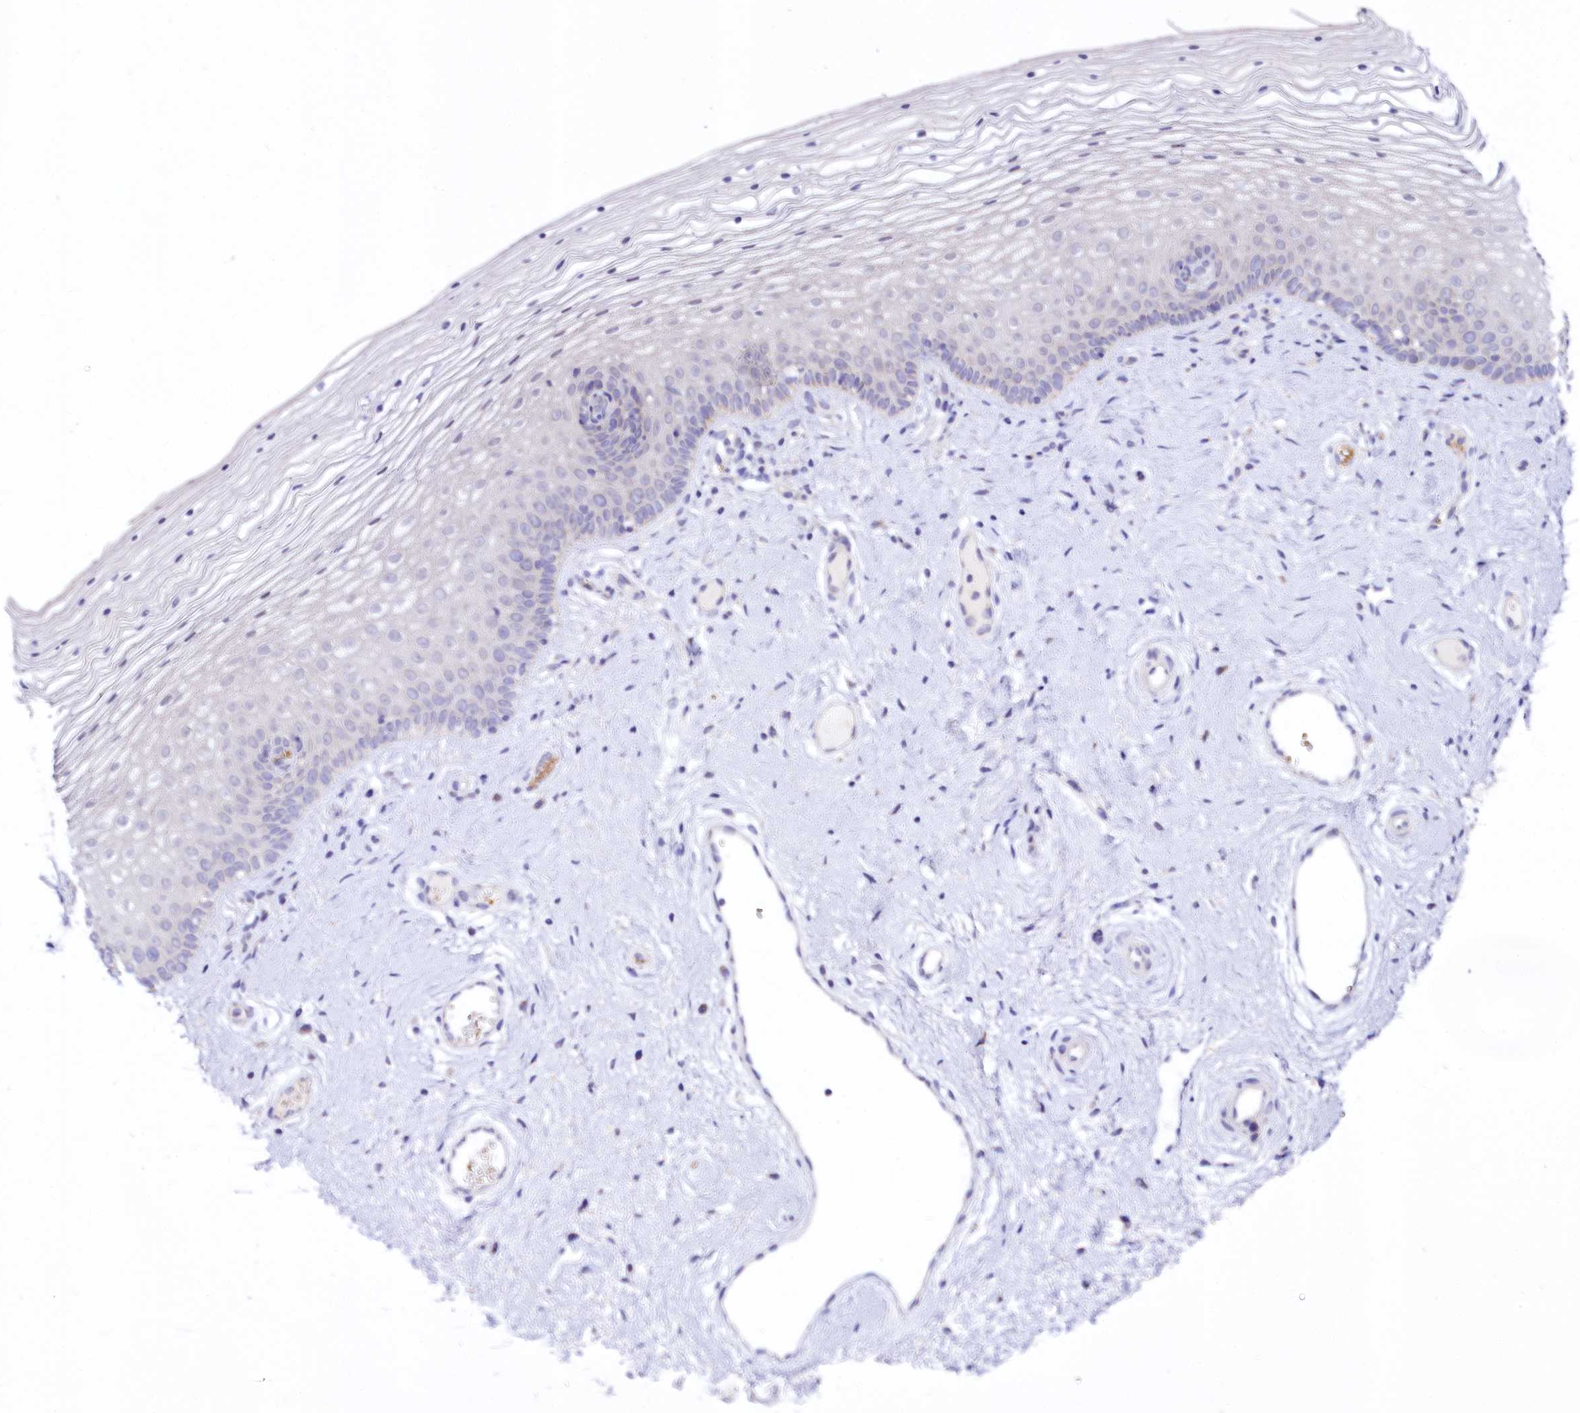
{"staining": {"intensity": "weak", "quantity": "25%-75%", "location": "cytoplasmic/membranous"}, "tissue": "vagina", "cell_type": "Squamous epithelial cells", "image_type": "normal", "snomed": [{"axis": "morphology", "description": "Normal tissue, NOS"}, {"axis": "topography", "description": "Vagina"}], "caption": "Vagina stained with immunohistochemistry (IHC) demonstrates weak cytoplasmic/membranous staining in about 25%-75% of squamous epithelial cells. (IHC, brightfield microscopy, high magnification).", "gene": "CEP295", "patient": {"sex": "female", "age": 46}}